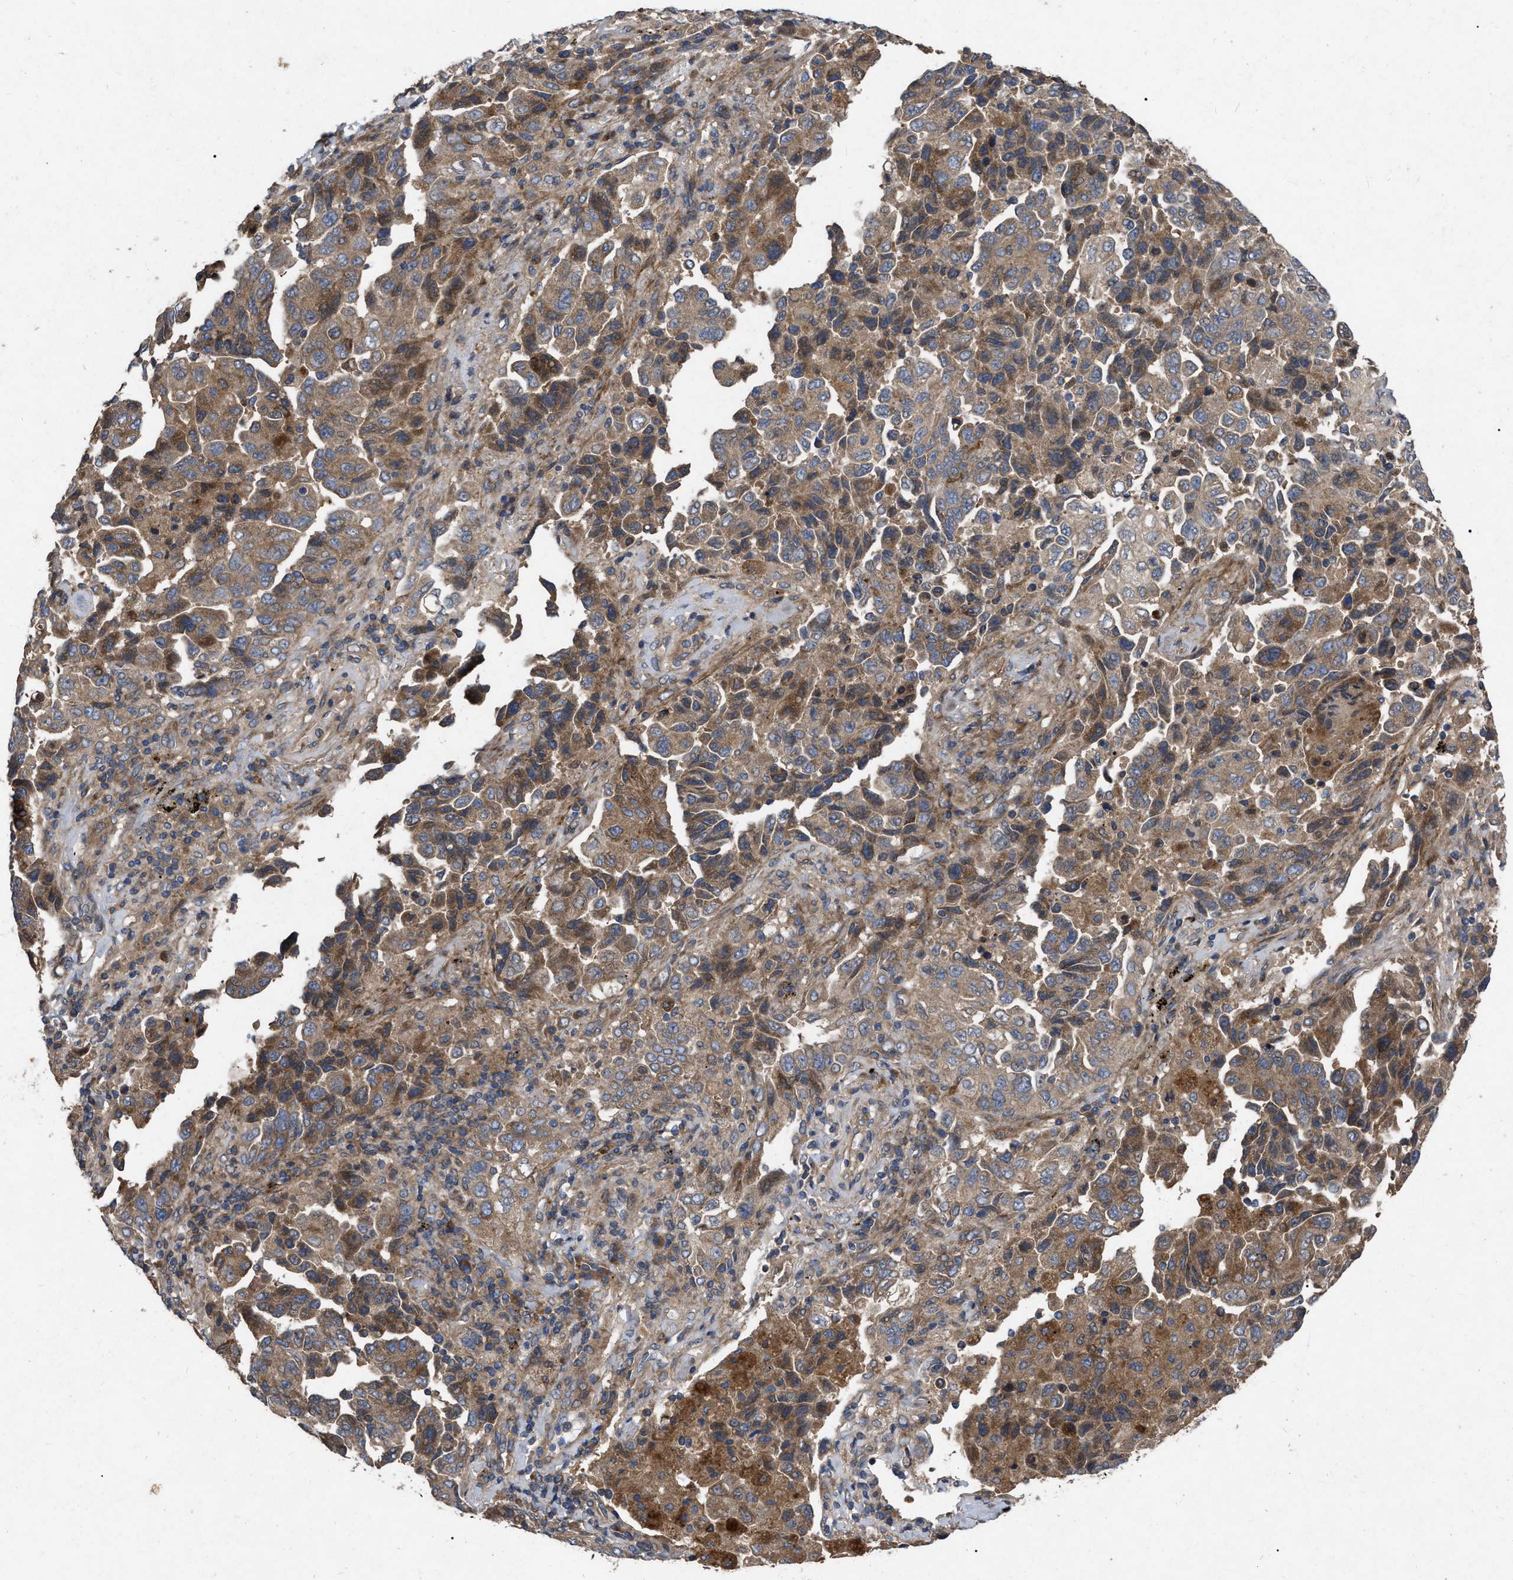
{"staining": {"intensity": "moderate", "quantity": ">75%", "location": "cytoplasmic/membranous"}, "tissue": "lung cancer", "cell_type": "Tumor cells", "image_type": "cancer", "snomed": [{"axis": "morphology", "description": "Adenocarcinoma, NOS"}, {"axis": "topography", "description": "Lung"}], "caption": "A histopathology image of lung cancer stained for a protein shows moderate cytoplasmic/membranous brown staining in tumor cells. (DAB (3,3'-diaminobenzidine) IHC, brown staining for protein, blue staining for nuclei).", "gene": "CDKN2C", "patient": {"sex": "female", "age": 51}}